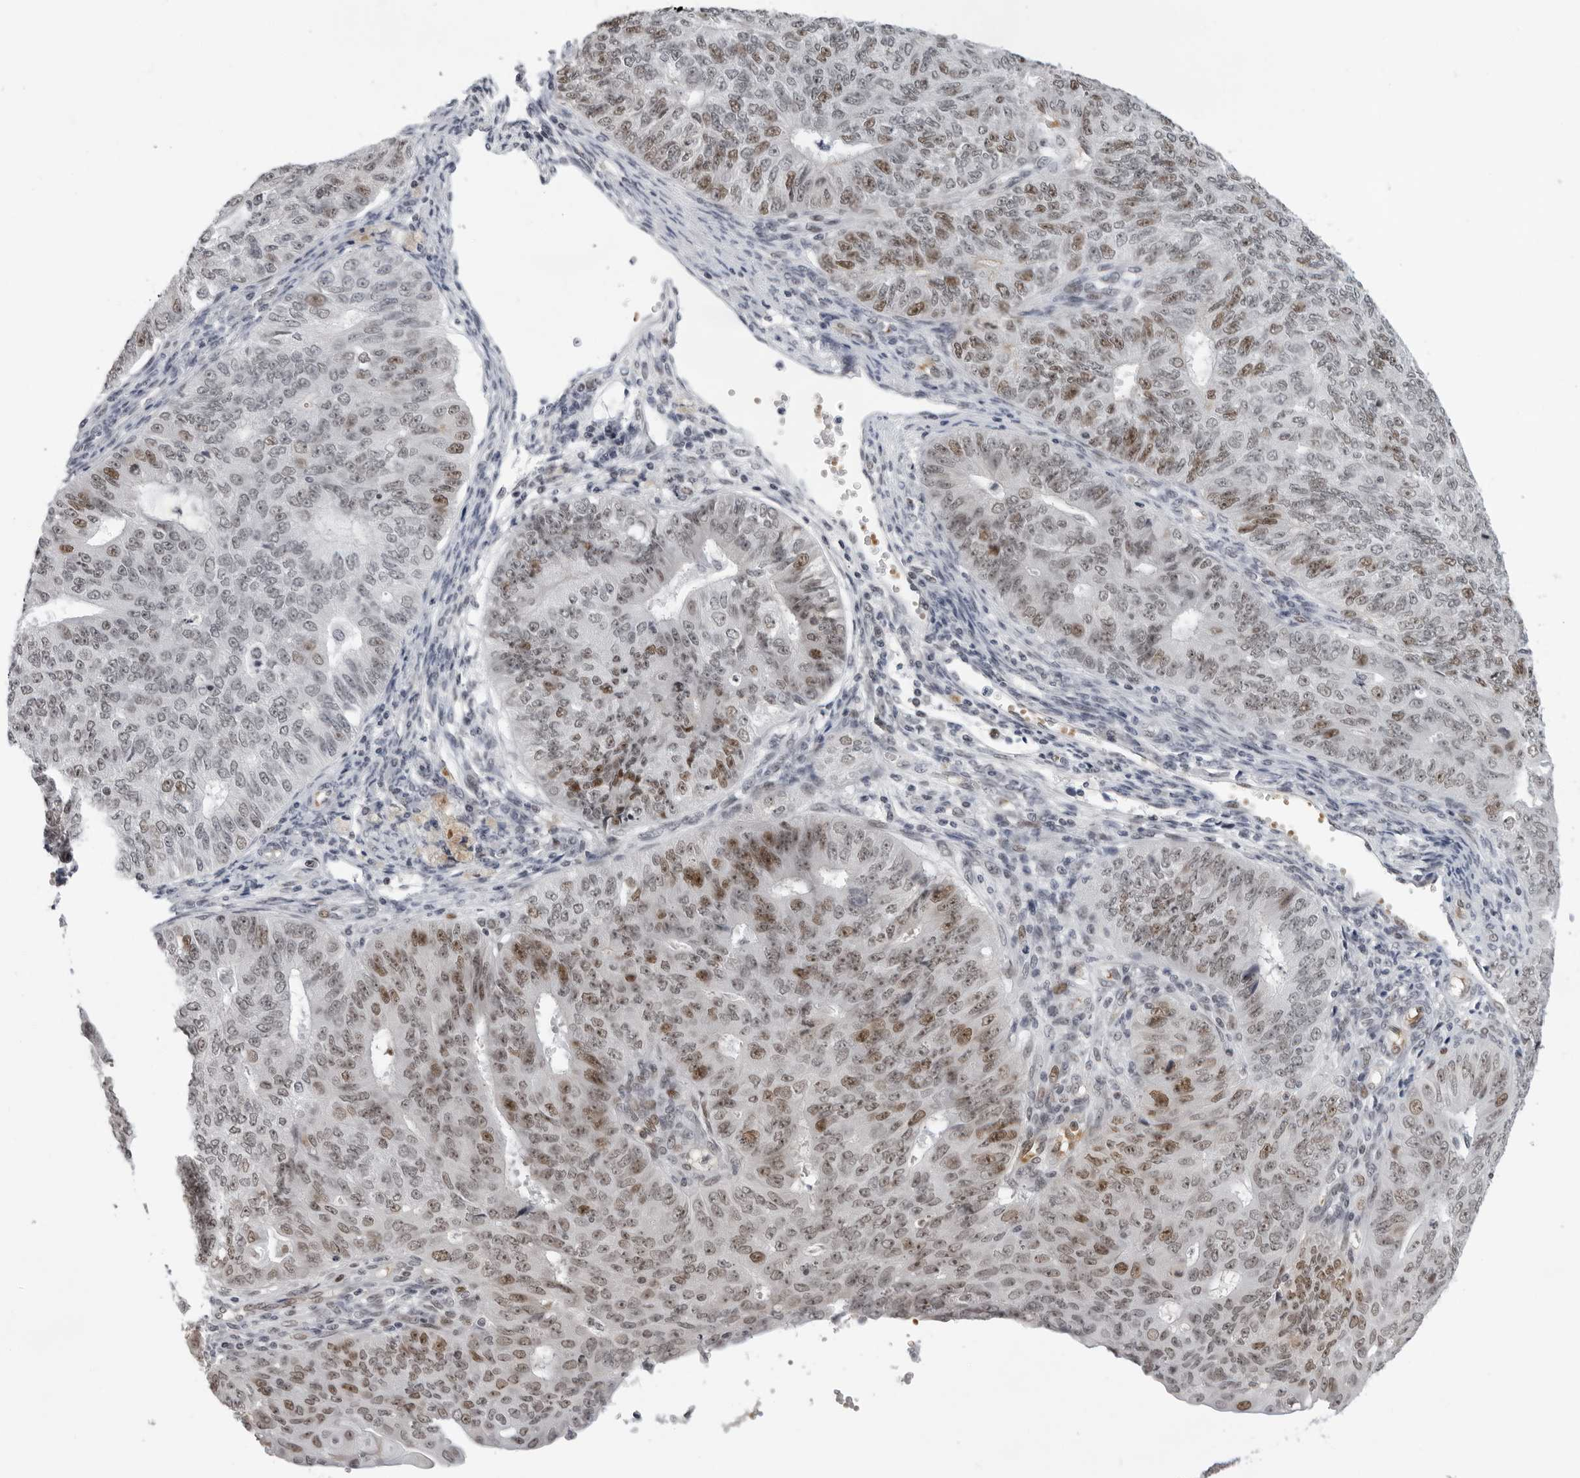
{"staining": {"intensity": "moderate", "quantity": "25%-75%", "location": "nuclear"}, "tissue": "endometrial cancer", "cell_type": "Tumor cells", "image_type": "cancer", "snomed": [{"axis": "morphology", "description": "Adenocarcinoma, NOS"}, {"axis": "topography", "description": "Endometrium"}], "caption": "Immunohistochemistry micrograph of endometrial cancer (adenocarcinoma) stained for a protein (brown), which displays medium levels of moderate nuclear positivity in about 25%-75% of tumor cells.", "gene": "USP1", "patient": {"sex": "female", "age": 32}}